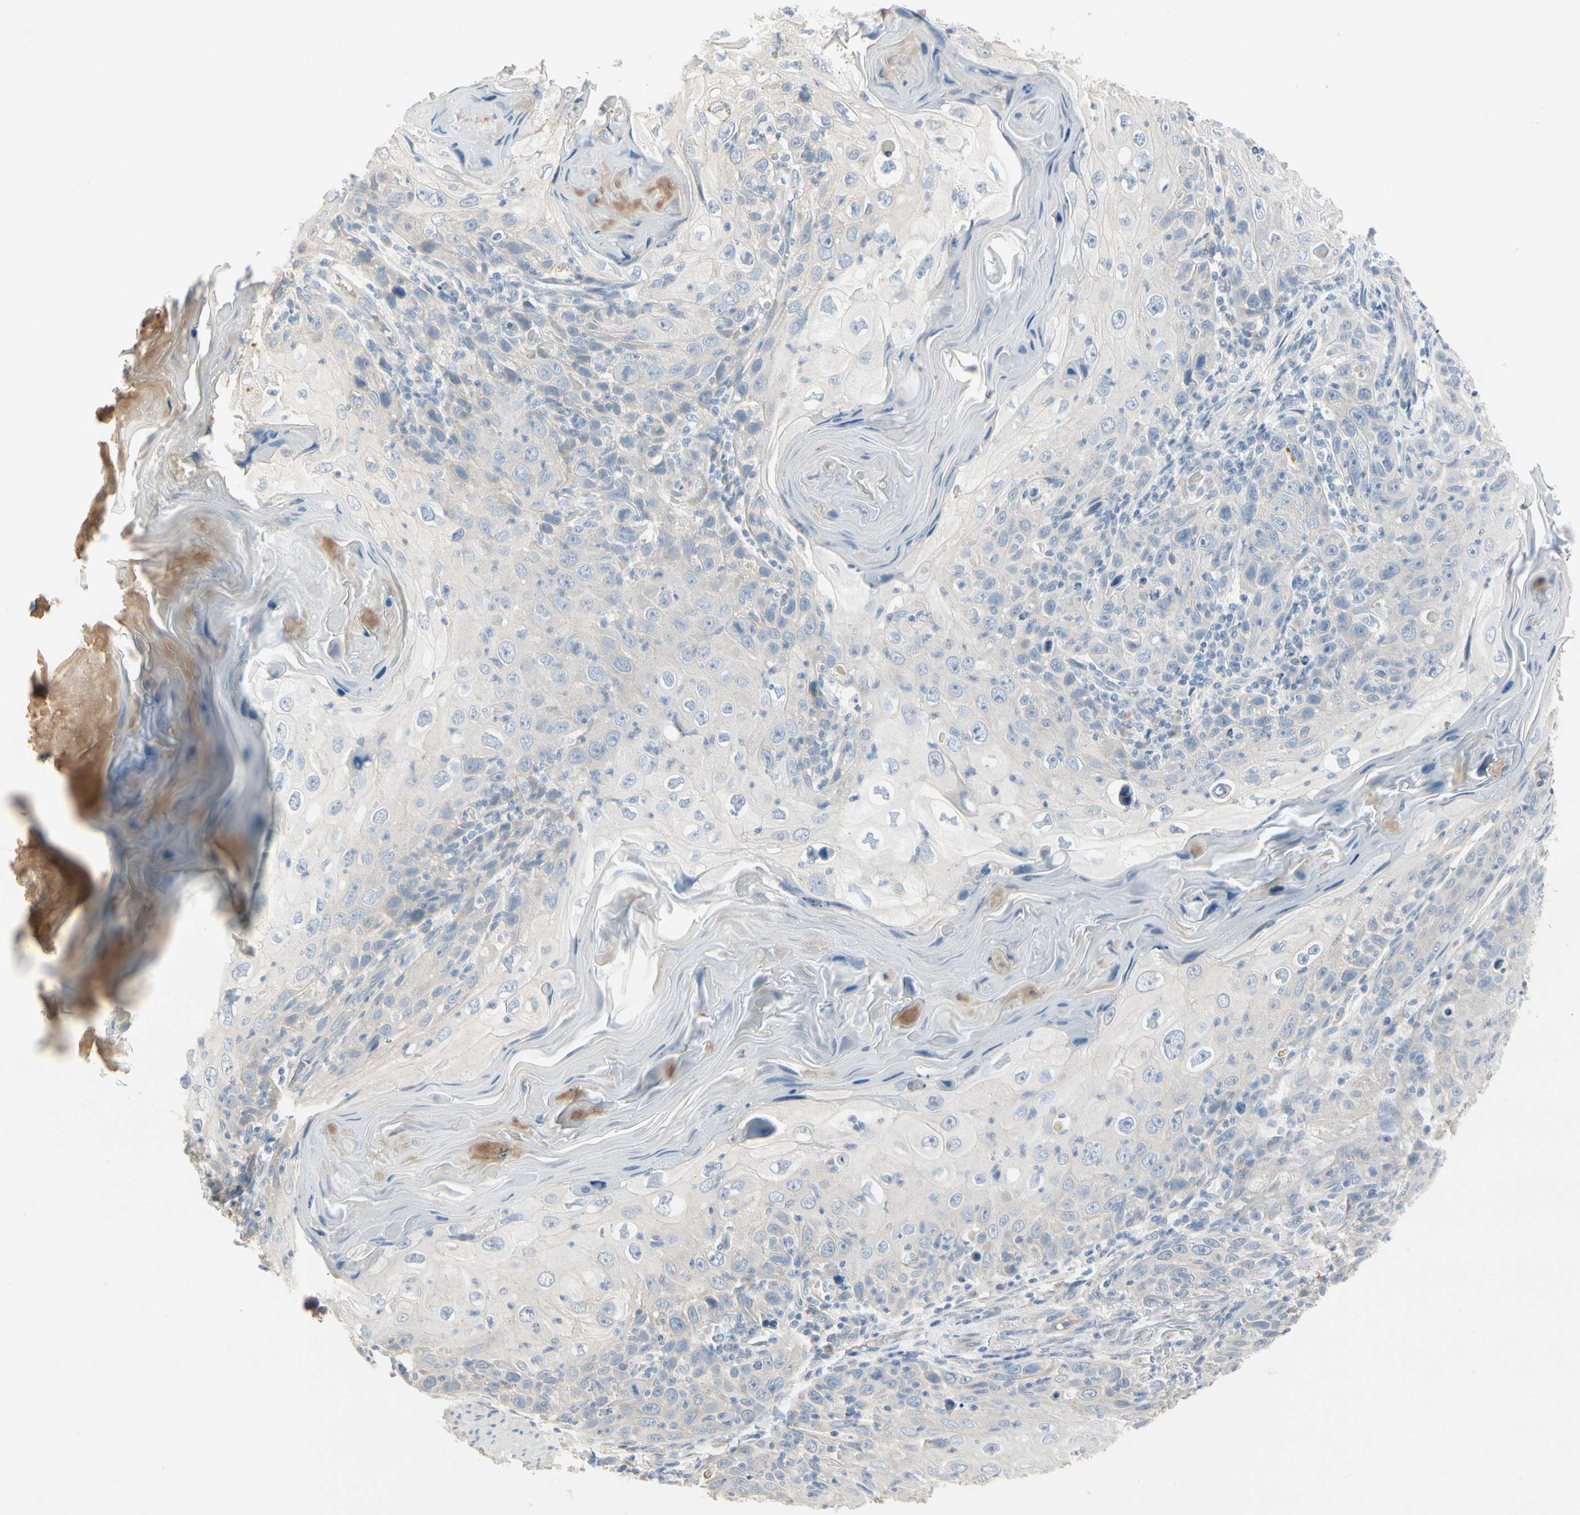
{"staining": {"intensity": "negative", "quantity": "none", "location": "none"}, "tissue": "skin cancer", "cell_type": "Tumor cells", "image_type": "cancer", "snomed": [{"axis": "morphology", "description": "Squamous cell carcinoma, NOS"}, {"axis": "topography", "description": "Skin"}], "caption": "IHC histopathology image of skin cancer (squamous cell carcinoma) stained for a protein (brown), which exhibits no expression in tumor cells.", "gene": "SPINK4", "patient": {"sex": "female", "age": 88}}